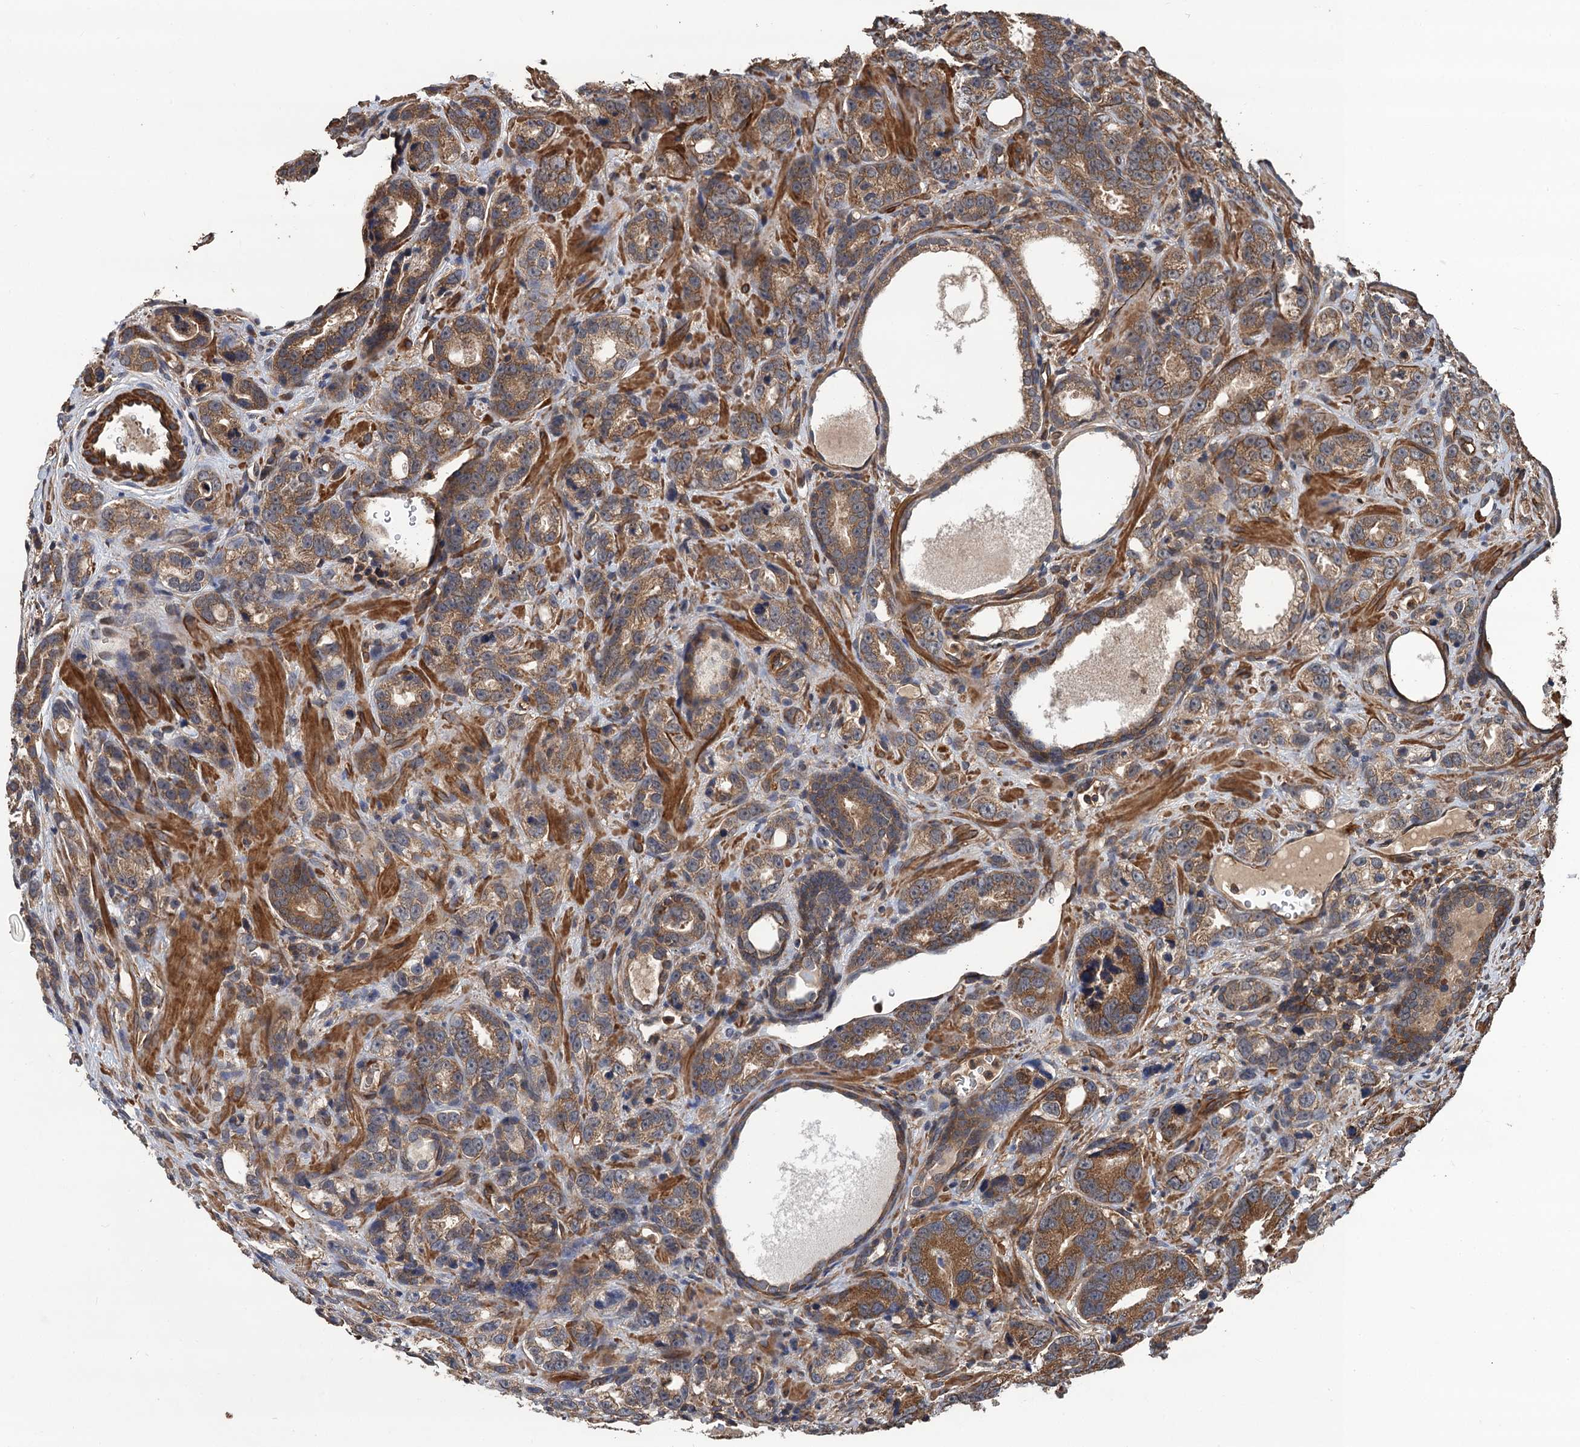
{"staining": {"intensity": "moderate", "quantity": ">75%", "location": "cytoplasmic/membranous"}, "tissue": "prostate cancer", "cell_type": "Tumor cells", "image_type": "cancer", "snomed": [{"axis": "morphology", "description": "Adenocarcinoma, High grade"}, {"axis": "topography", "description": "Prostate"}], "caption": "Brown immunohistochemical staining in human prostate adenocarcinoma (high-grade) exhibits moderate cytoplasmic/membranous expression in approximately >75% of tumor cells.", "gene": "PPP4R1", "patient": {"sex": "male", "age": 62}}